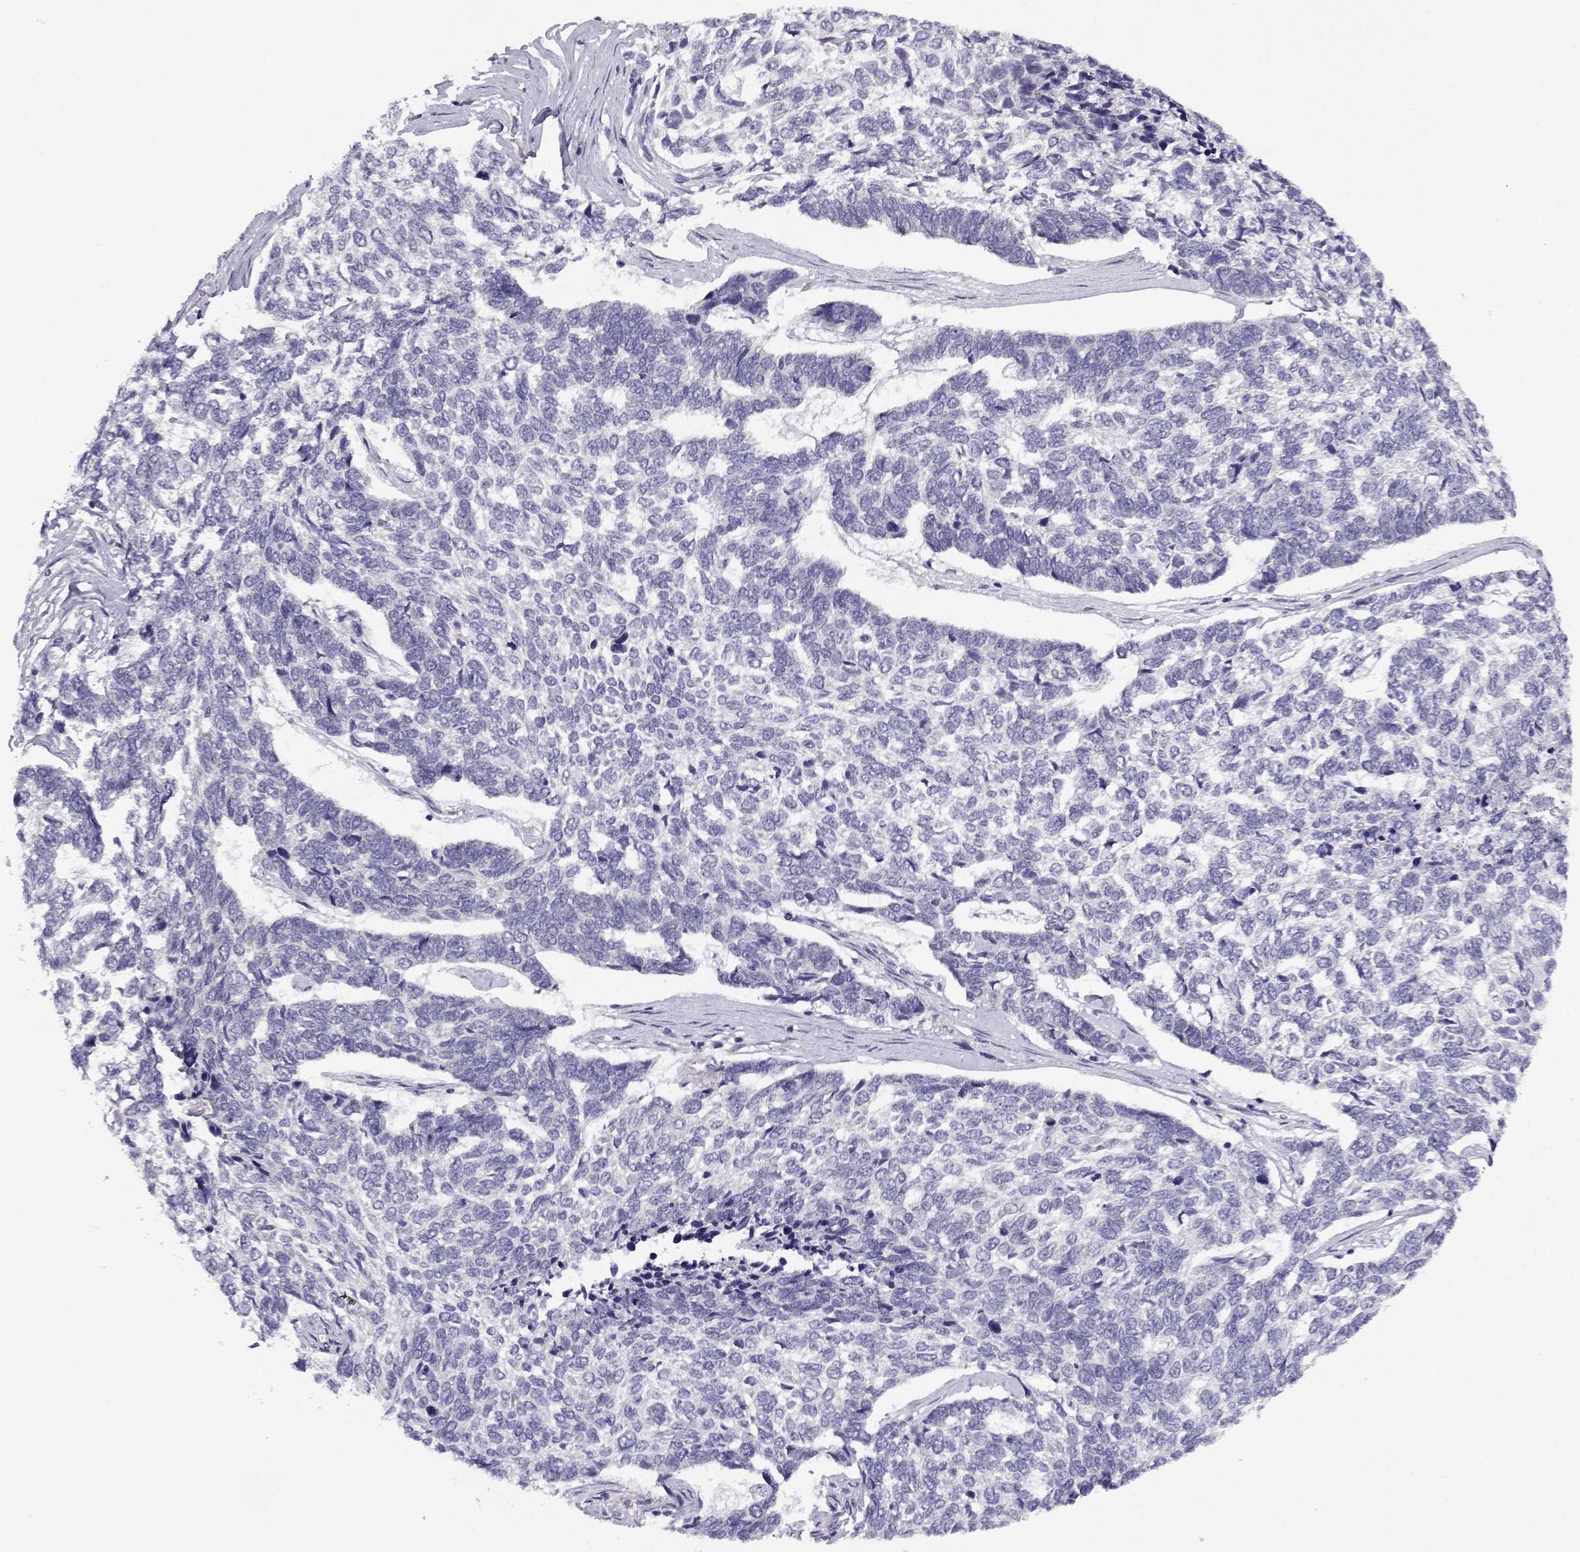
{"staining": {"intensity": "negative", "quantity": "none", "location": "none"}, "tissue": "skin cancer", "cell_type": "Tumor cells", "image_type": "cancer", "snomed": [{"axis": "morphology", "description": "Basal cell carcinoma"}, {"axis": "topography", "description": "Skin"}], "caption": "Immunohistochemistry micrograph of neoplastic tissue: human skin cancer (basal cell carcinoma) stained with DAB (3,3'-diaminobenzidine) displays no significant protein staining in tumor cells.", "gene": "FAM166A", "patient": {"sex": "female", "age": 65}}